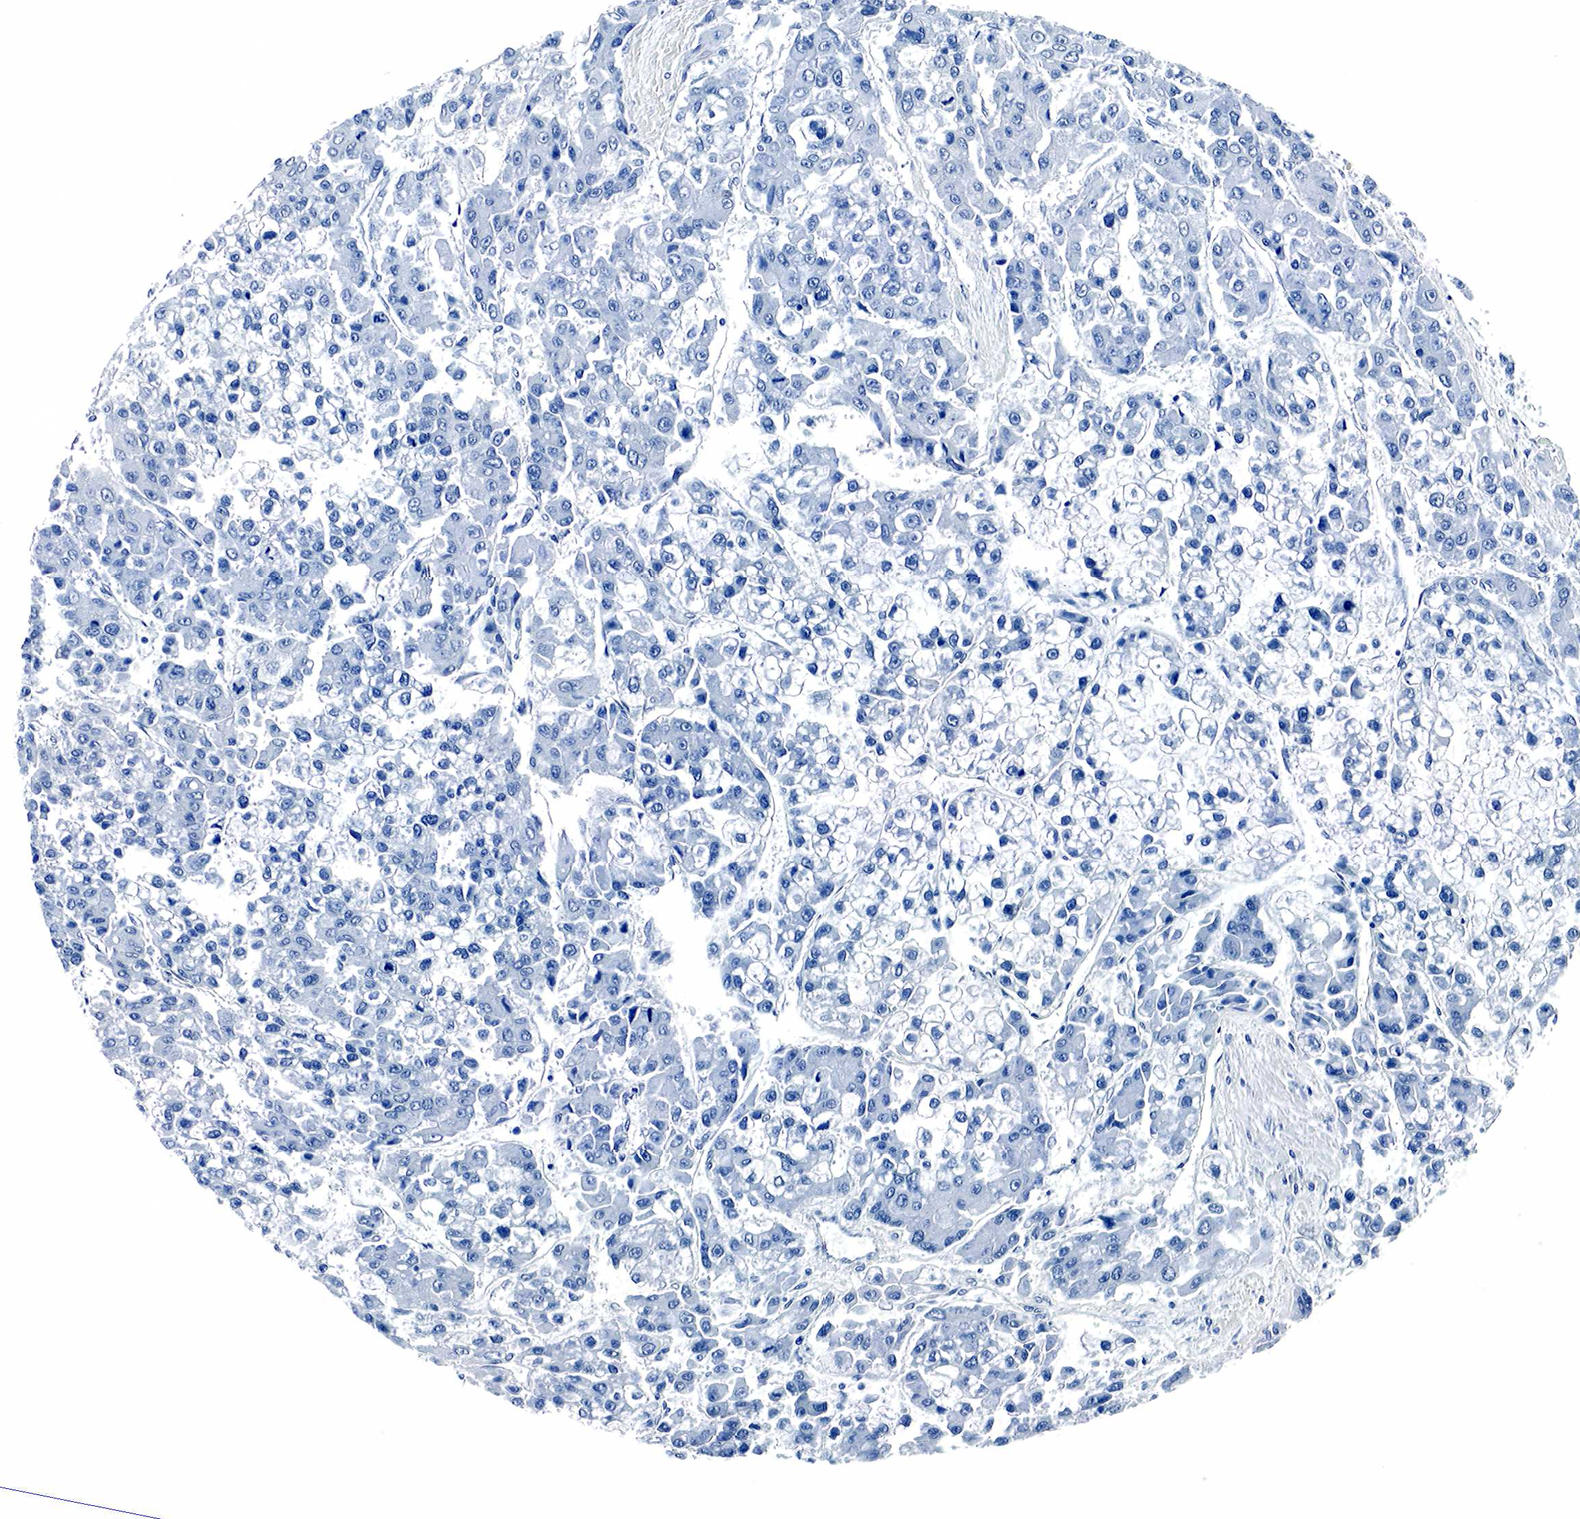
{"staining": {"intensity": "negative", "quantity": "none", "location": "none"}, "tissue": "stomach cancer", "cell_type": "Tumor cells", "image_type": "cancer", "snomed": [{"axis": "morphology", "description": "Adenocarcinoma, NOS"}, {"axis": "topography", "description": "Stomach"}], "caption": "High magnification brightfield microscopy of adenocarcinoma (stomach) stained with DAB (brown) and counterstained with hematoxylin (blue): tumor cells show no significant staining.", "gene": "GAST", "patient": {"sex": "female", "age": 76}}